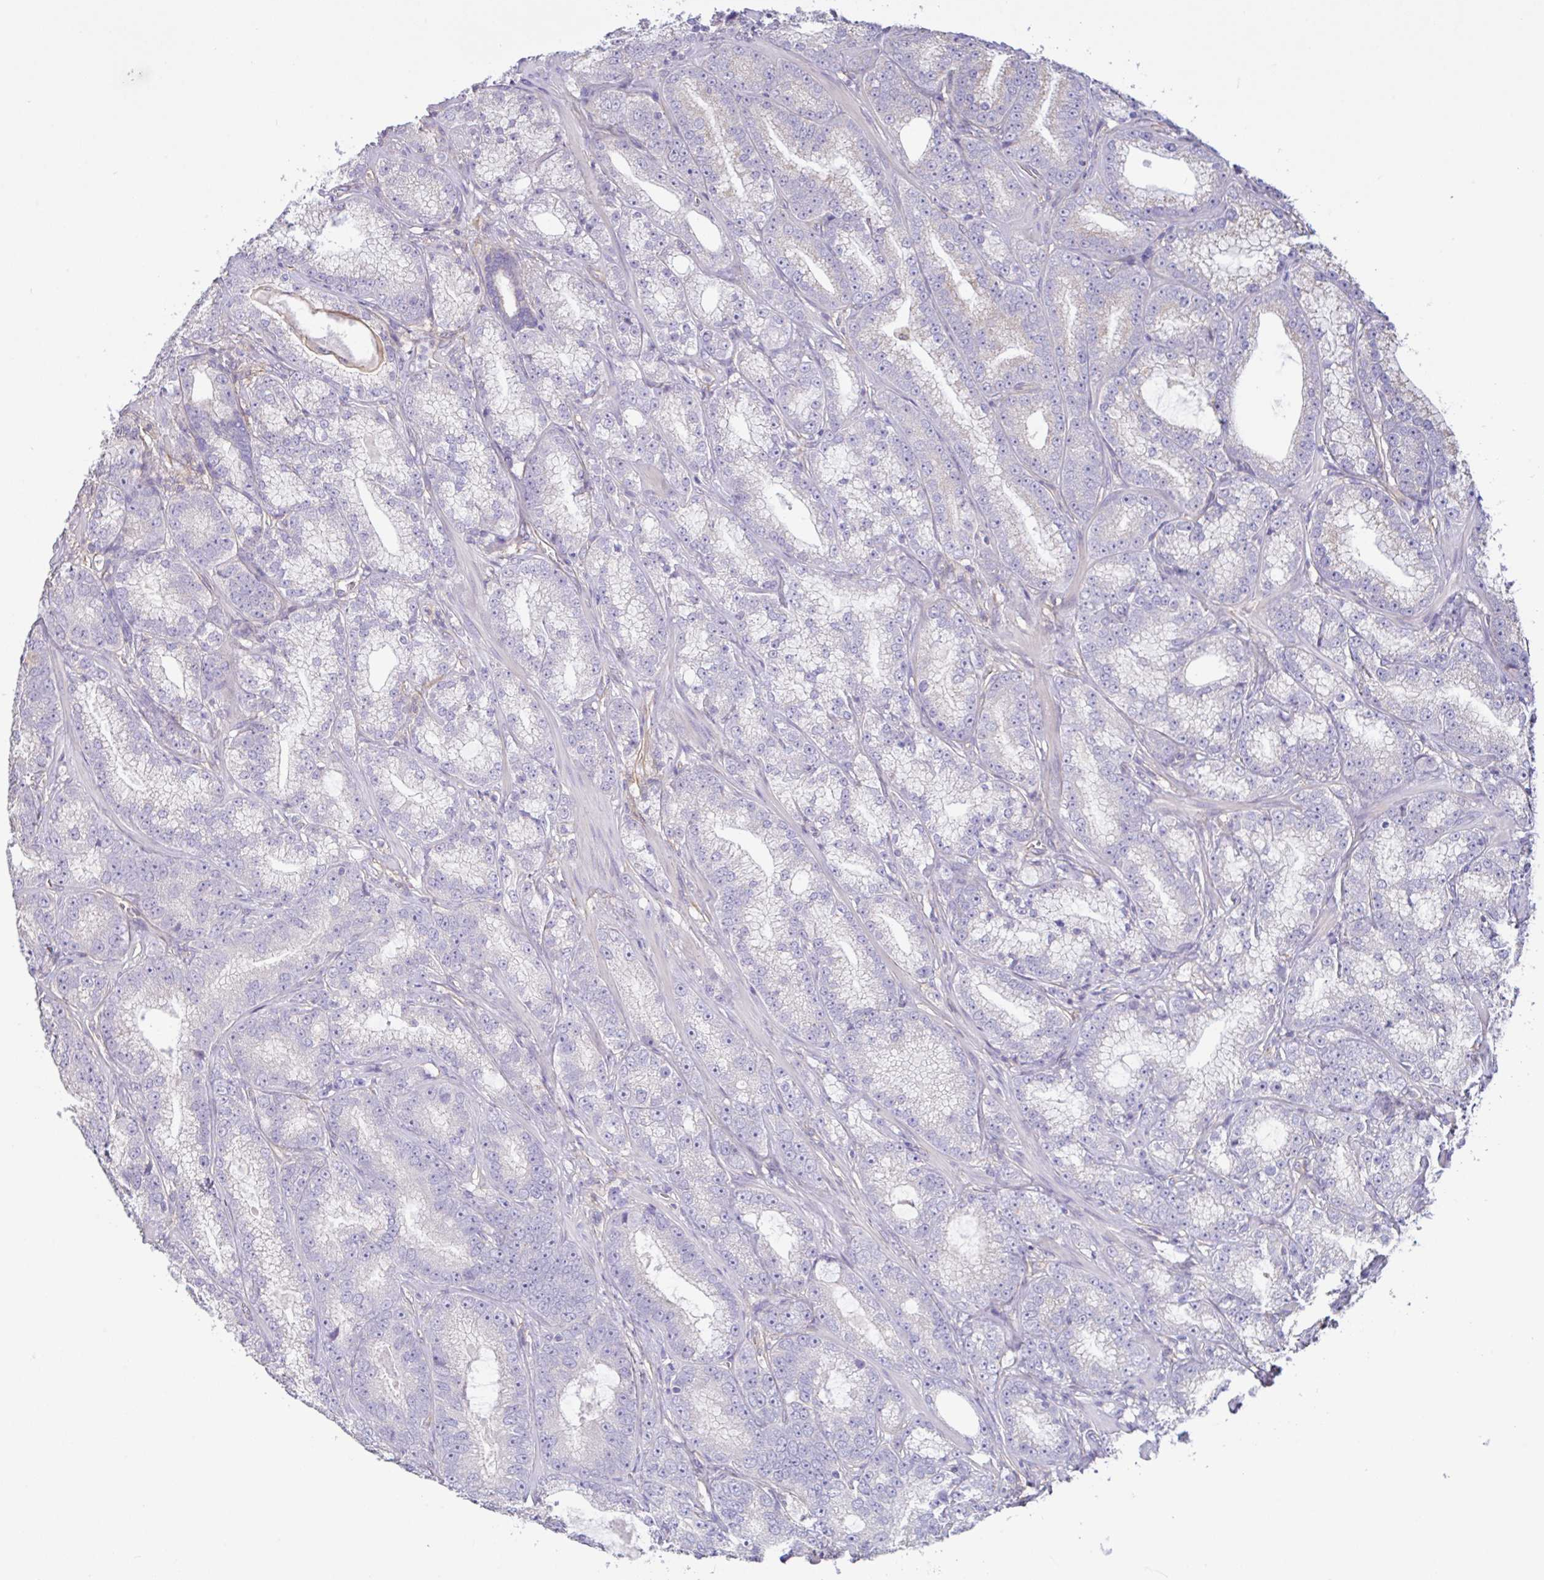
{"staining": {"intensity": "negative", "quantity": "none", "location": "none"}, "tissue": "prostate cancer", "cell_type": "Tumor cells", "image_type": "cancer", "snomed": [{"axis": "morphology", "description": "Adenocarcinoma, High grade"}, {"axis": "topography", "description": "Prostate"}], "caption": "Prostate cancer (high-grade adenocarcinoma) stained for a protein using IHC demonstrates no expression tumor cells.", "gene": "PLCD4", "patient": {"sex": "male", "age": 65}}